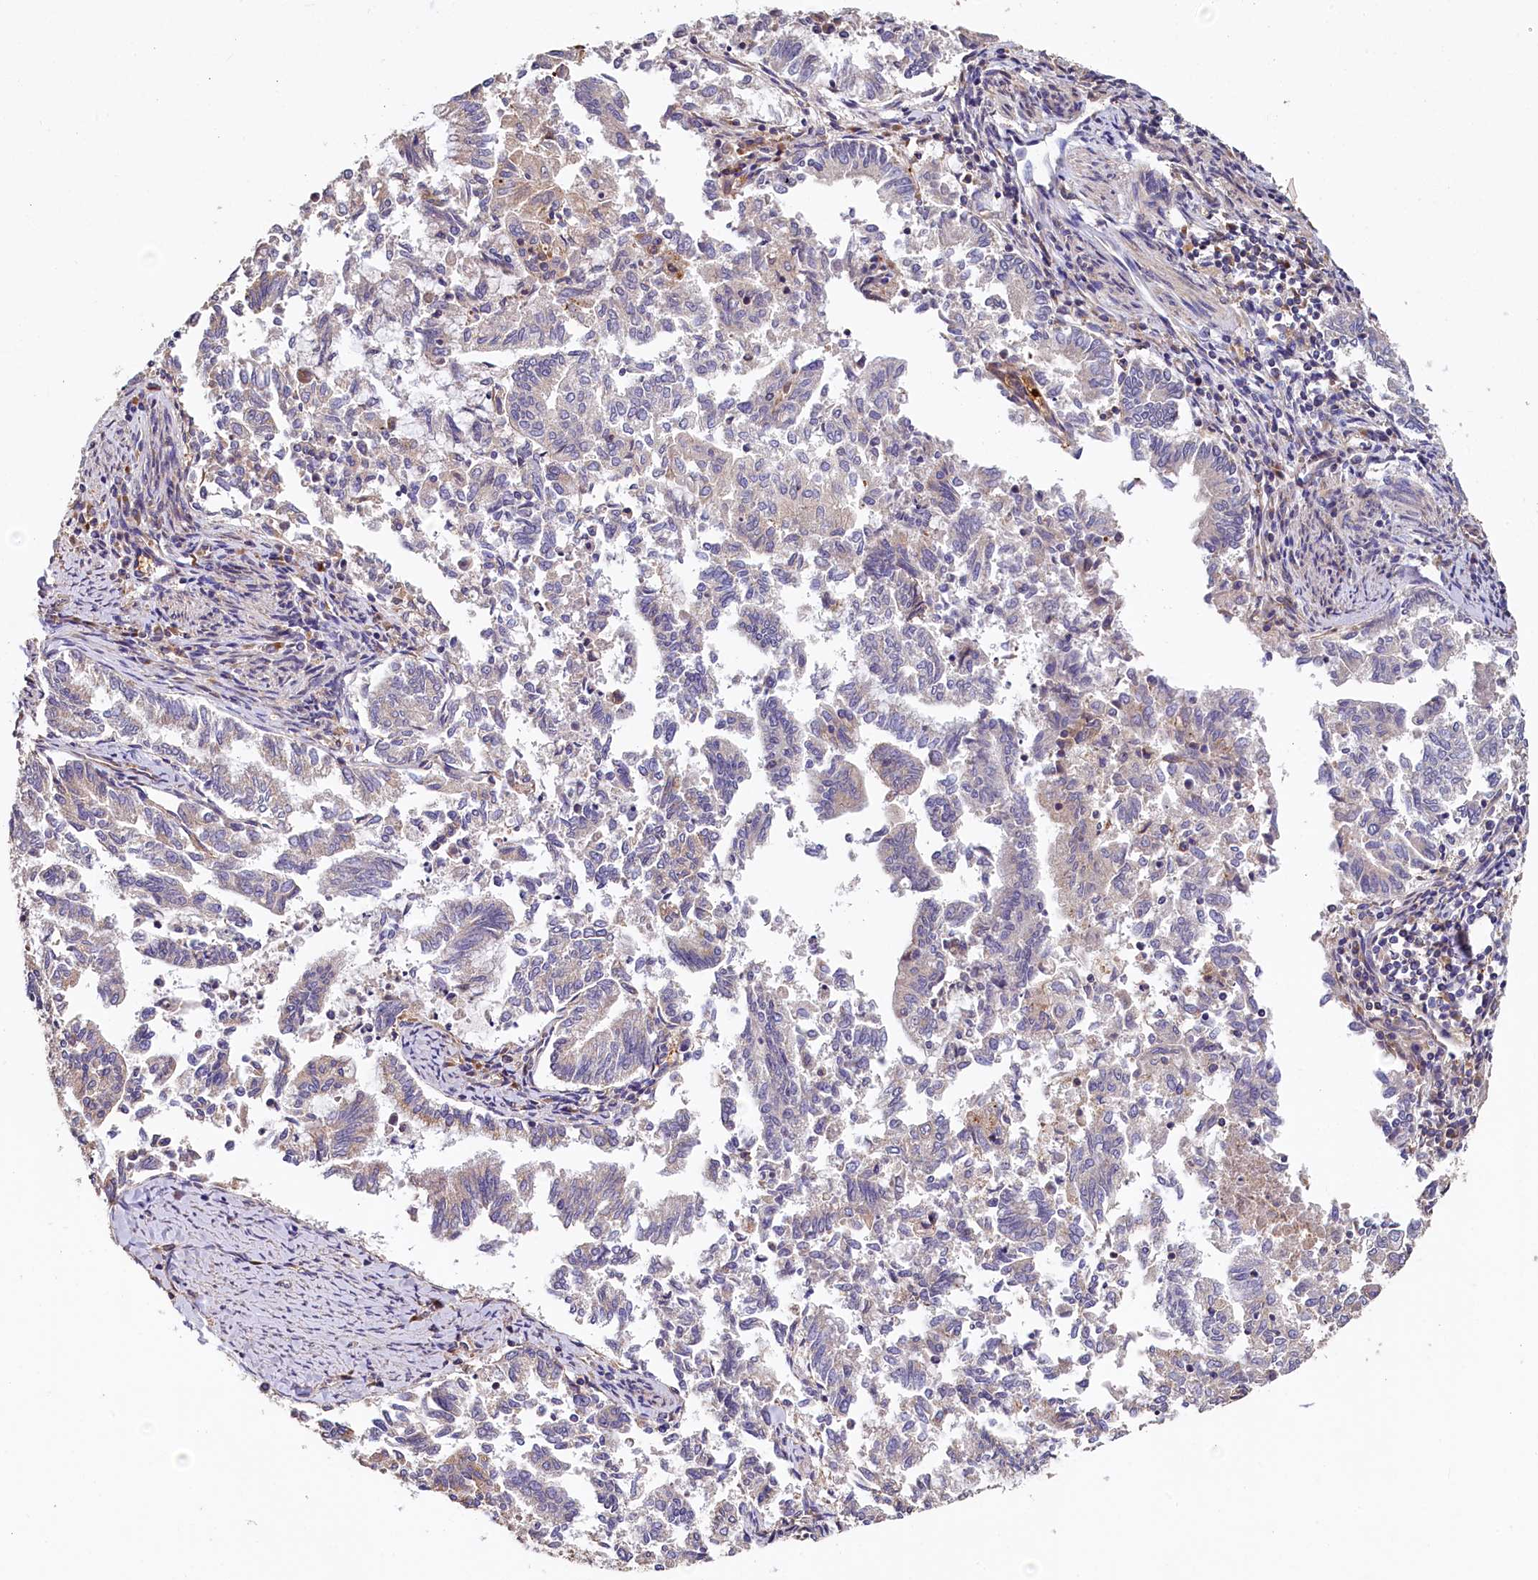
{"staining": {"intensity": "negative", "quantity": "none", "location": "none"}, "tissue": "endometrial cancer", "cell_type": "Tumor cells", "image_type": "cancer", "snomed": [{"axis": "morphology", "description": "Adenocarcinoma, NOS"}, {"axis": "topography", "description": "Endometrium"}], "caption": "Immunohistochemistry image of human endometrial cancer stained for a protein (brown), which exhibits no expression in tumor cells.", "gene": "PPIP5K1", "patient": {"sex": "female", "age": 79}}